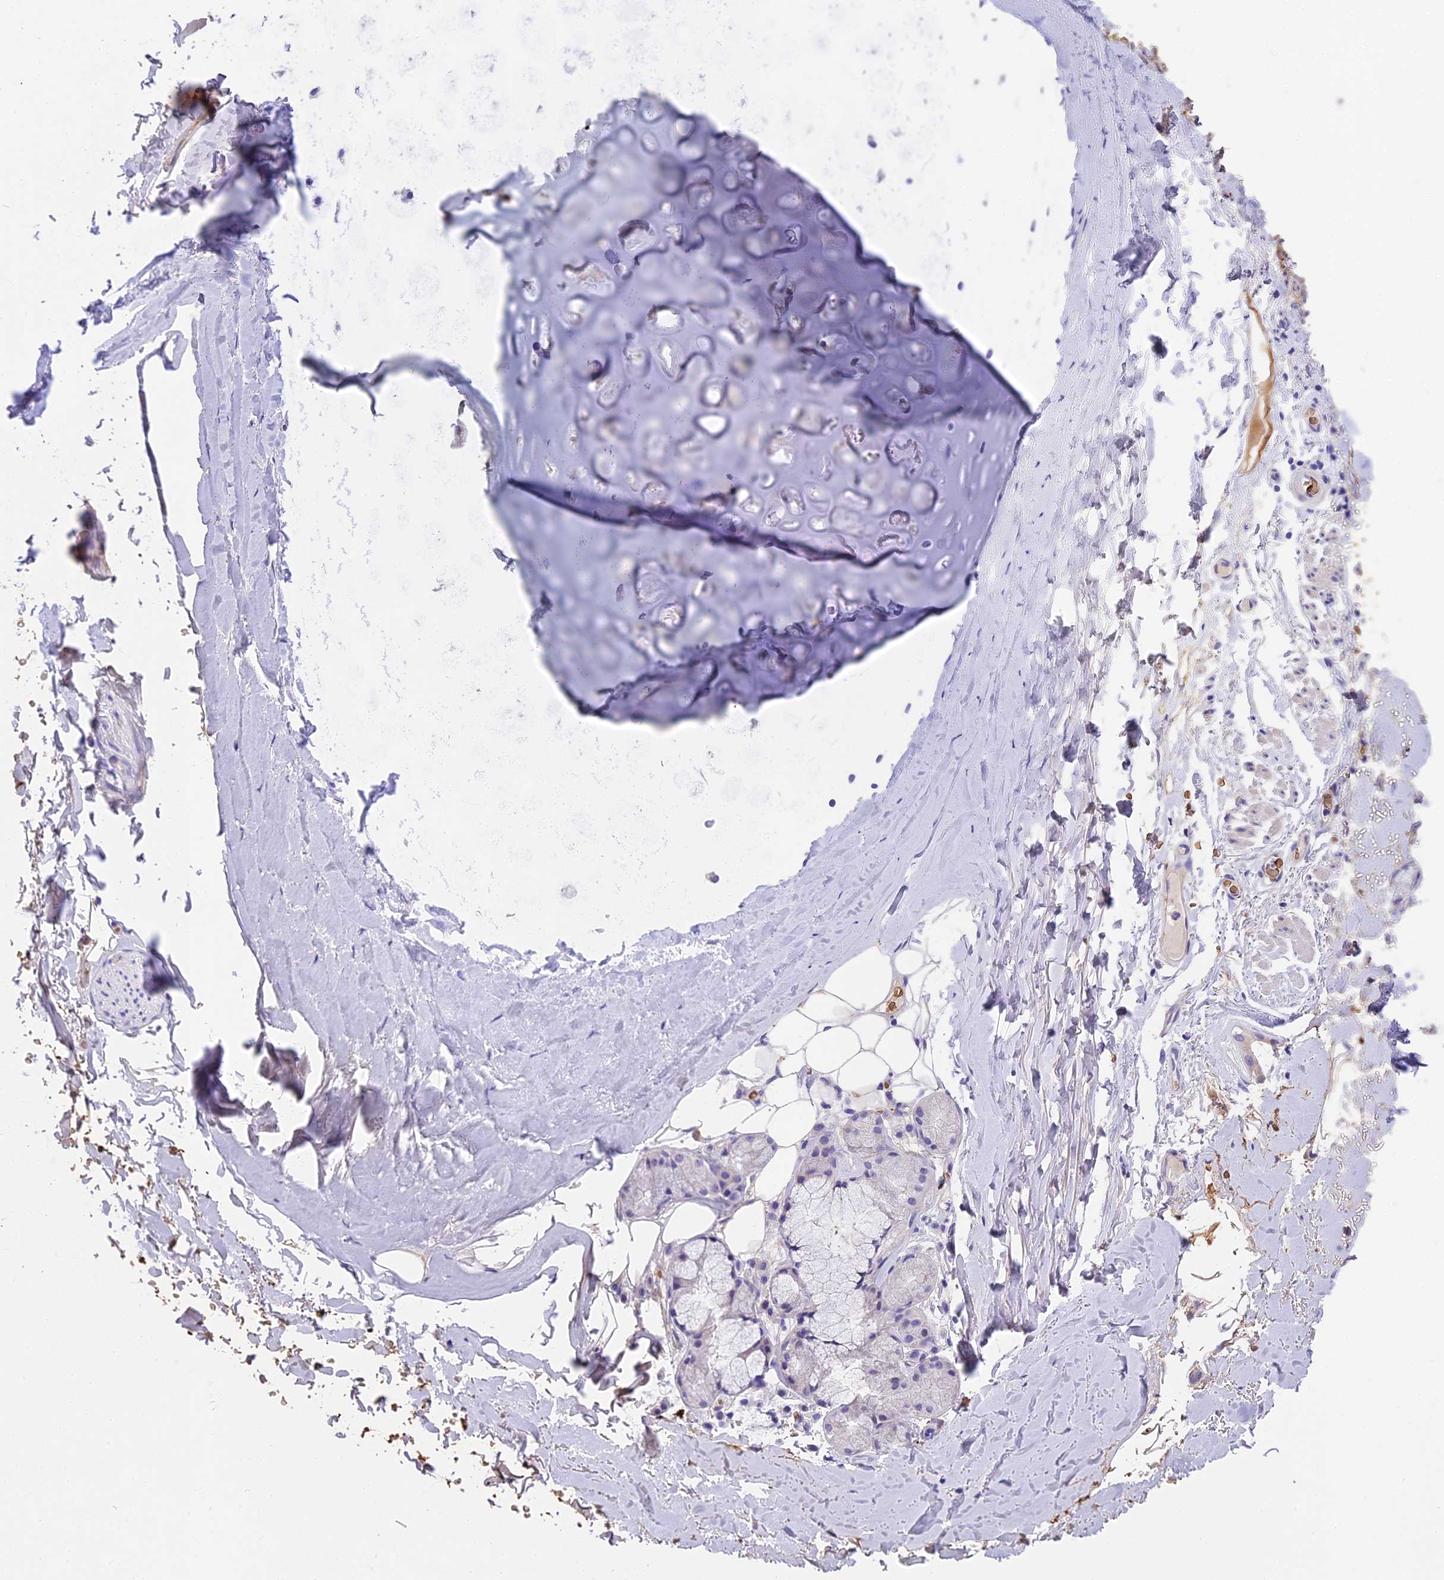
{"staining": {"intensity": "negative", "quantity": "none", "location": "none"}, "tissue": "adipose tissue", "cell_type": "Adipocytes", "image_type": "normal", "snomed": [{"axis": "morphology", "description": "Normal tissue, NOS"}, {"axis": "topography", "description": "Lymph node"}, {"axis": "topography", "description": "Bronchus"}], "caption": "A histopathology image of human adipose tissue is negative for staining in adipocytes.", "gene": "TNNC2", "patient": {"sex": "male", "age": 63}}